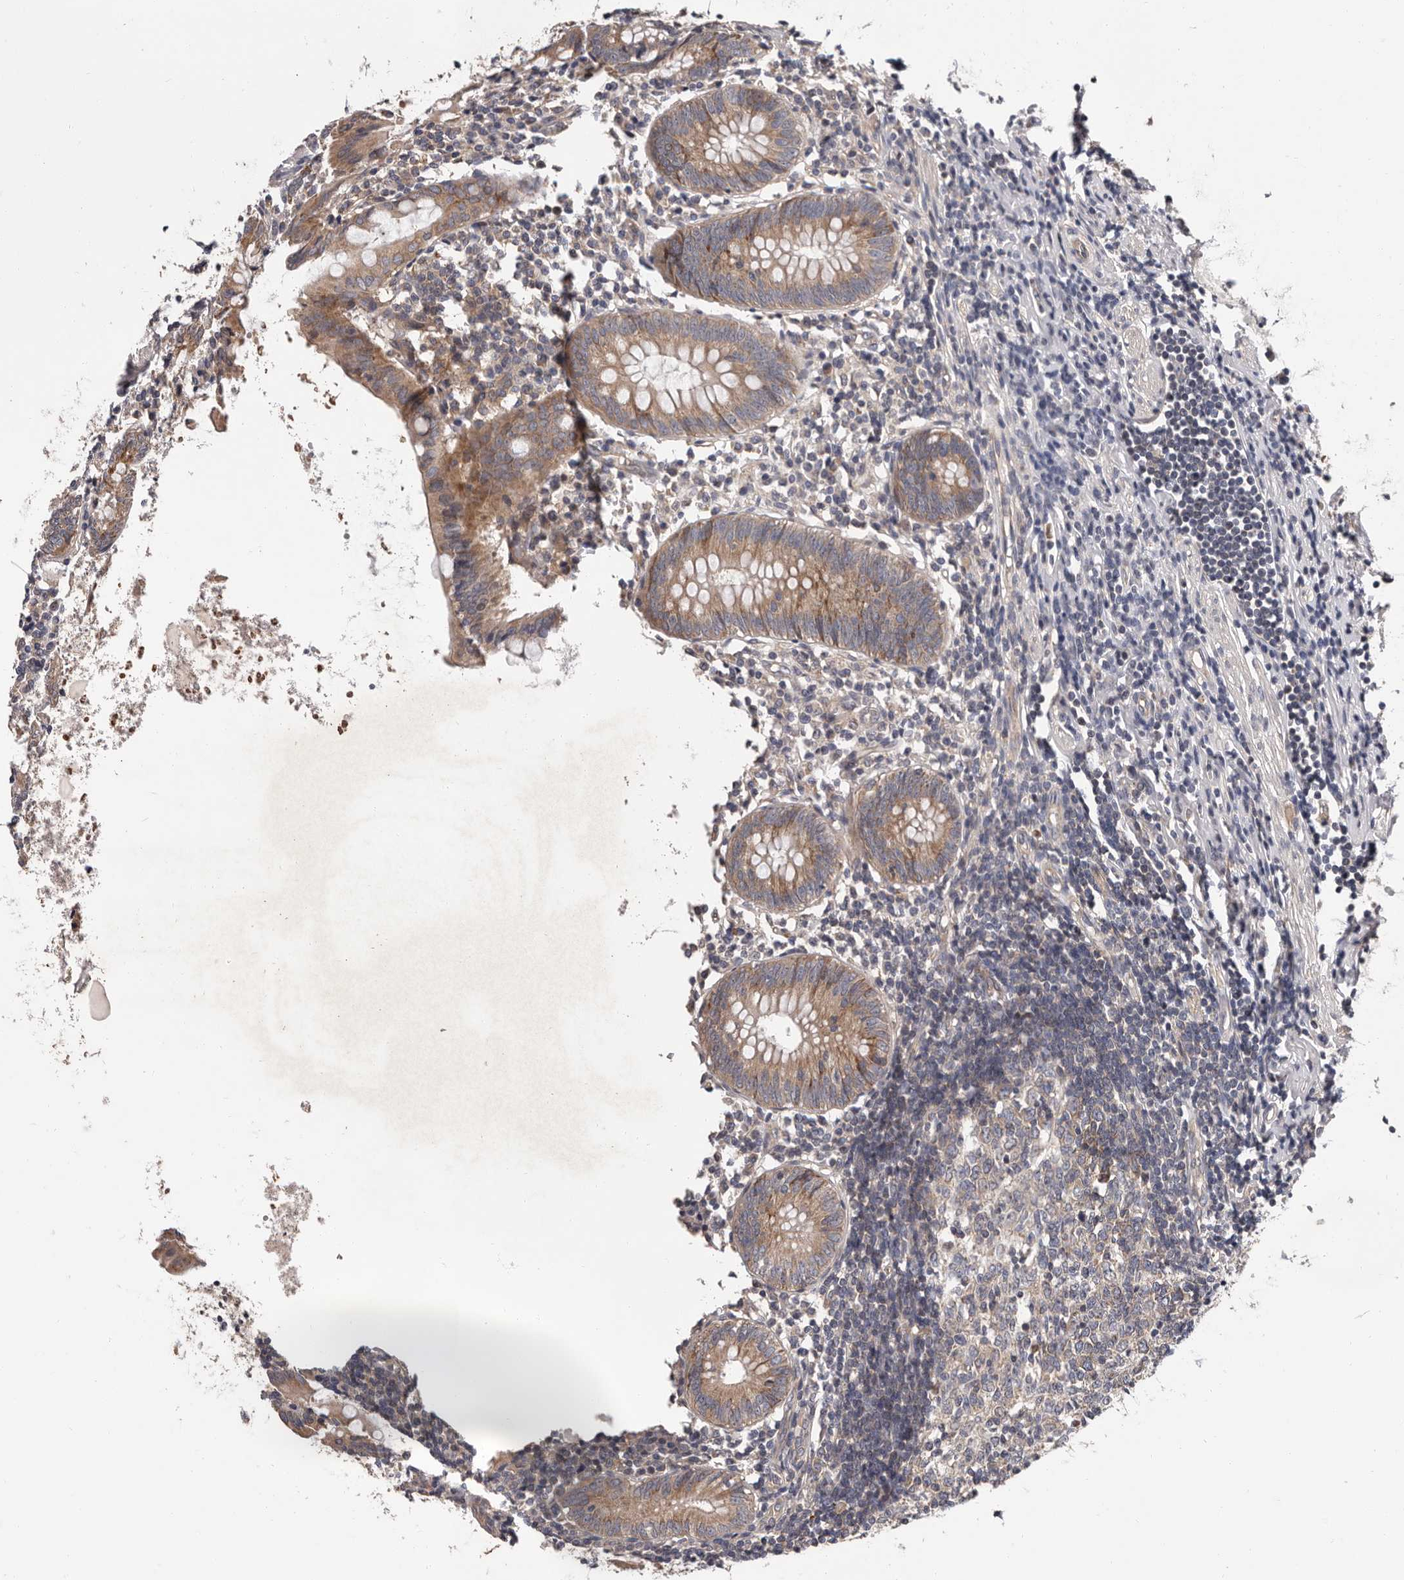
{"staining": {"intensity": "moderate", "quantity": ">75%", "location": "cytoplasmic/membranous"}, "tissue": "appendix", "cell_type": "Glandular cells", "image_type": "normal", "snomed": [{"axis": "morphology", "description": "Normal tissue, NOS"}, {"axis": "topography", "description": "Appendix"}], "caption": "Moderate cytoplasmic/membranous protein positivity is appreciated in approximately >75% of glandular cells in appendix.", "gene": "VPS37A", "patient": {"sex": "female", "age": 54}}